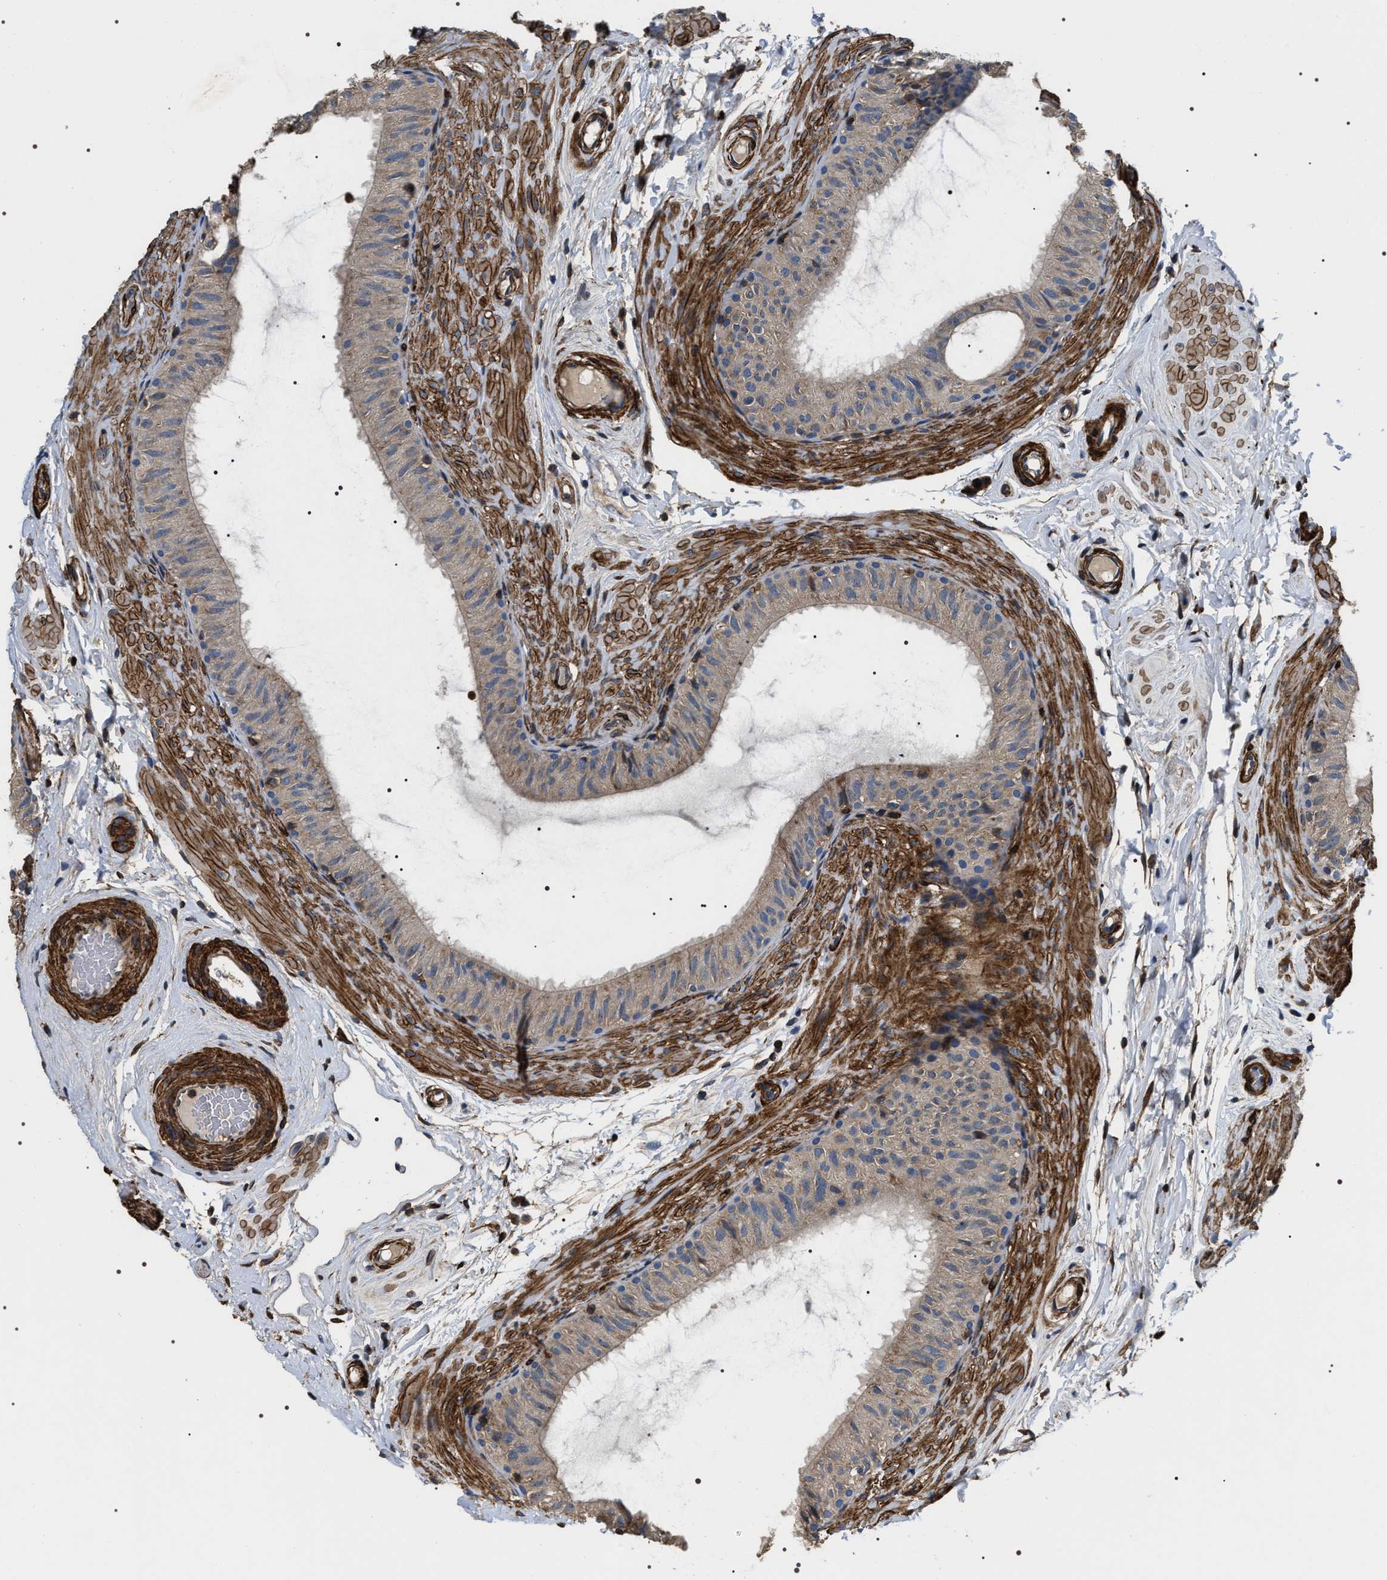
{"staining": {"intensity": "moderate", "quantity": "<25%", "location": "cytoplasmic/membranous"}, "tissue": "epididymis", "cell_type": "Glandular cells", "image_type": "normal", "snomed": [{"axis": "morphology", "description": "Normal tissue, NOS"}, {"axis": "topography", "description": "Epididymis"}], "caption": "Protein staining of benign epididymis displays moderate cytoplasmic/membranous staining in about <25% of glandular cells. The protein is stained brown, and the nuclei are stained in blue (DAB (3,3'-diaminobenzidine) IHC with brightfield microscopy, high magnification).", "gene": "ZC3HAV1L", "patient": {"sex": "male", "age": 34}}